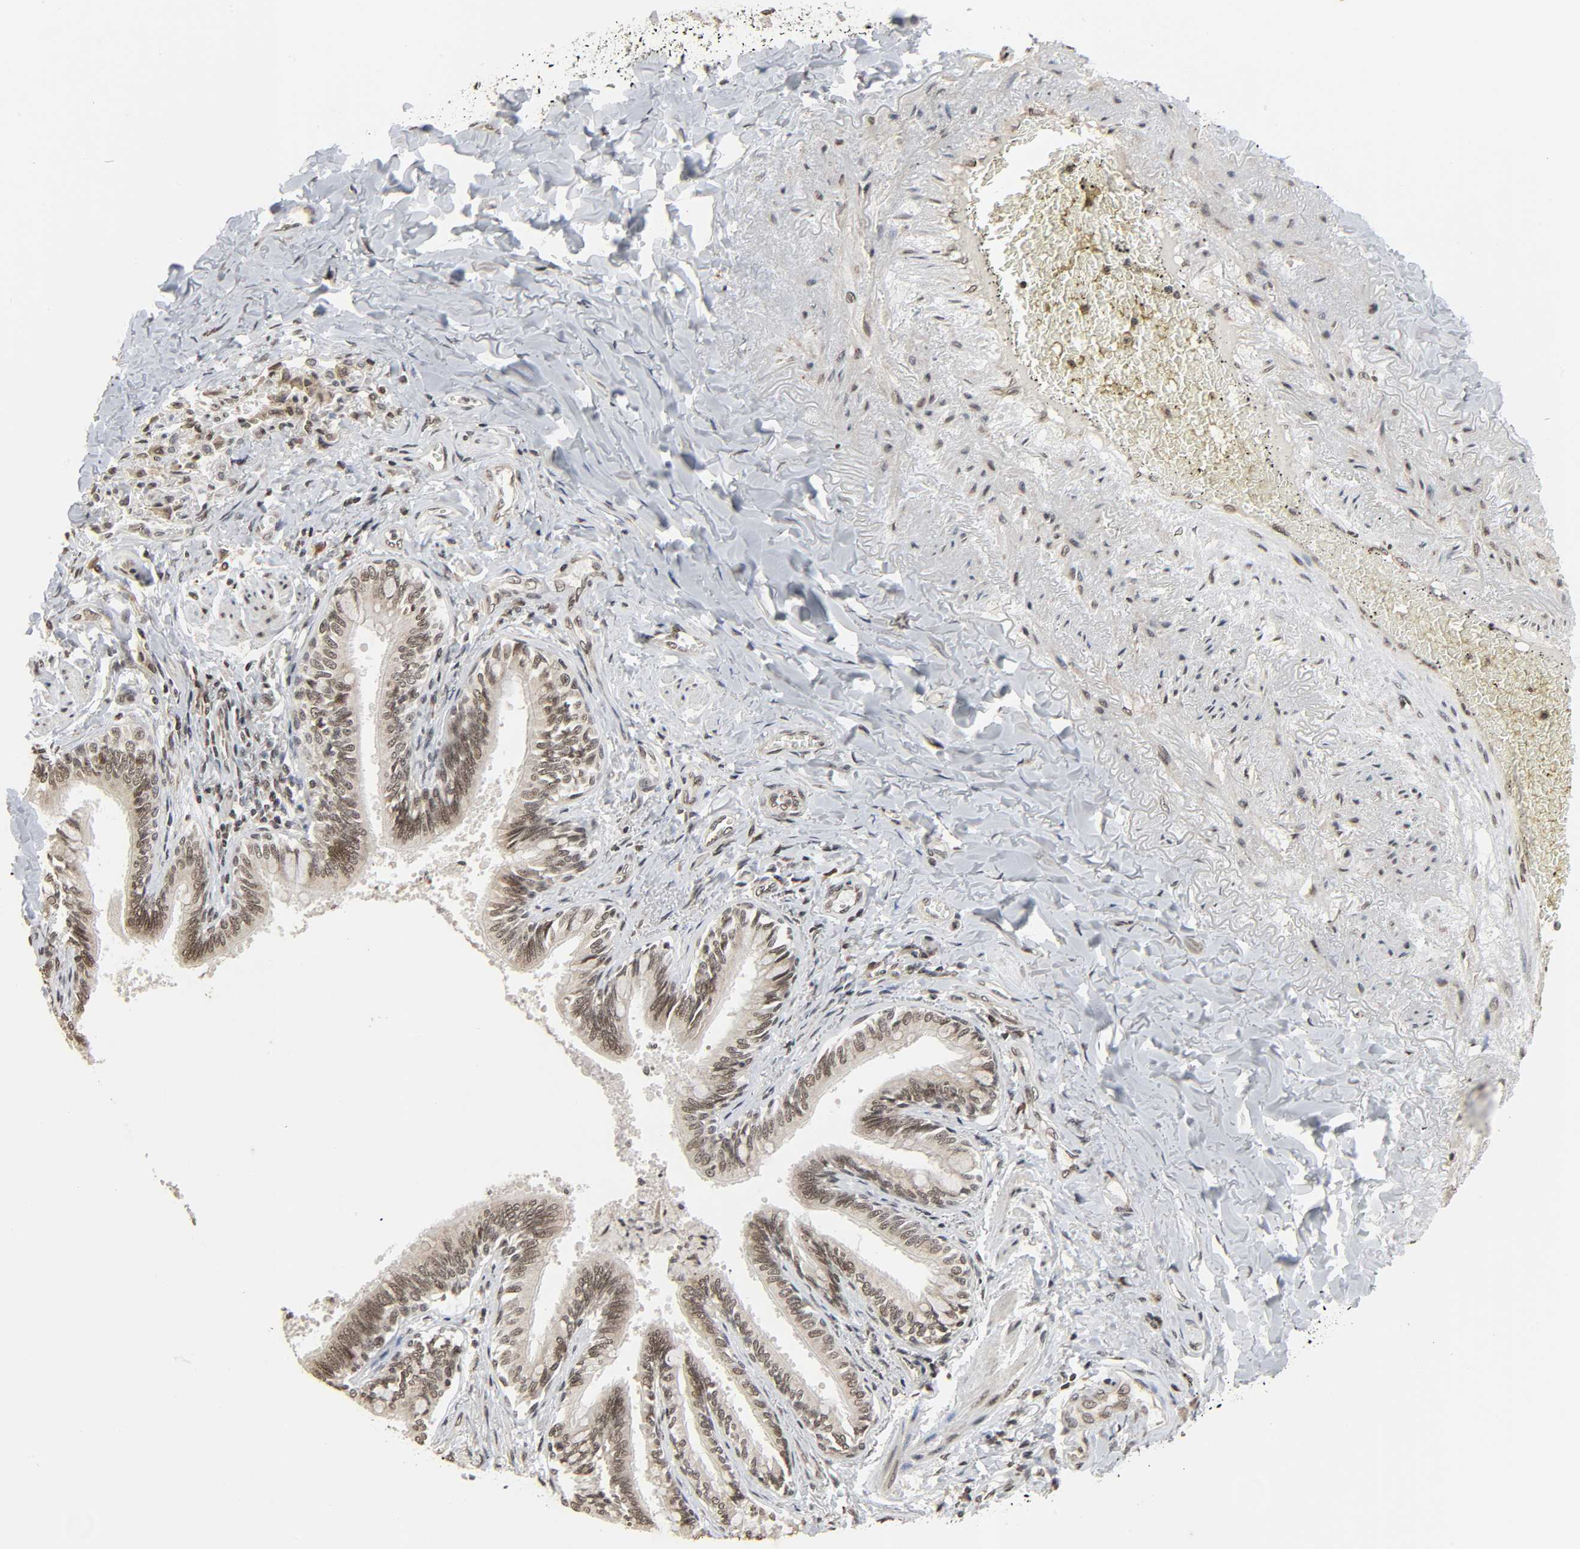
{"staining": {"intensity": "moderate", "quantity": "25%-75%", "location": "nuclear"}, "tissue": "bronchus", "cell_type": "Respiratory epithelial cells", "image_type": "normal", "snomed": [{"axis": "morphology", "description": "Normal tissue, NOS"}, {"axis": "topography", "description": "Lung"}], "caption": "Protein staining of unremarkable bronchus shows moderate nuclear expression in approximately 25%-75% of respiratory epithelial cells.", "gene": "XRCC1", "patient": {"sex": "male", "age": 64}}